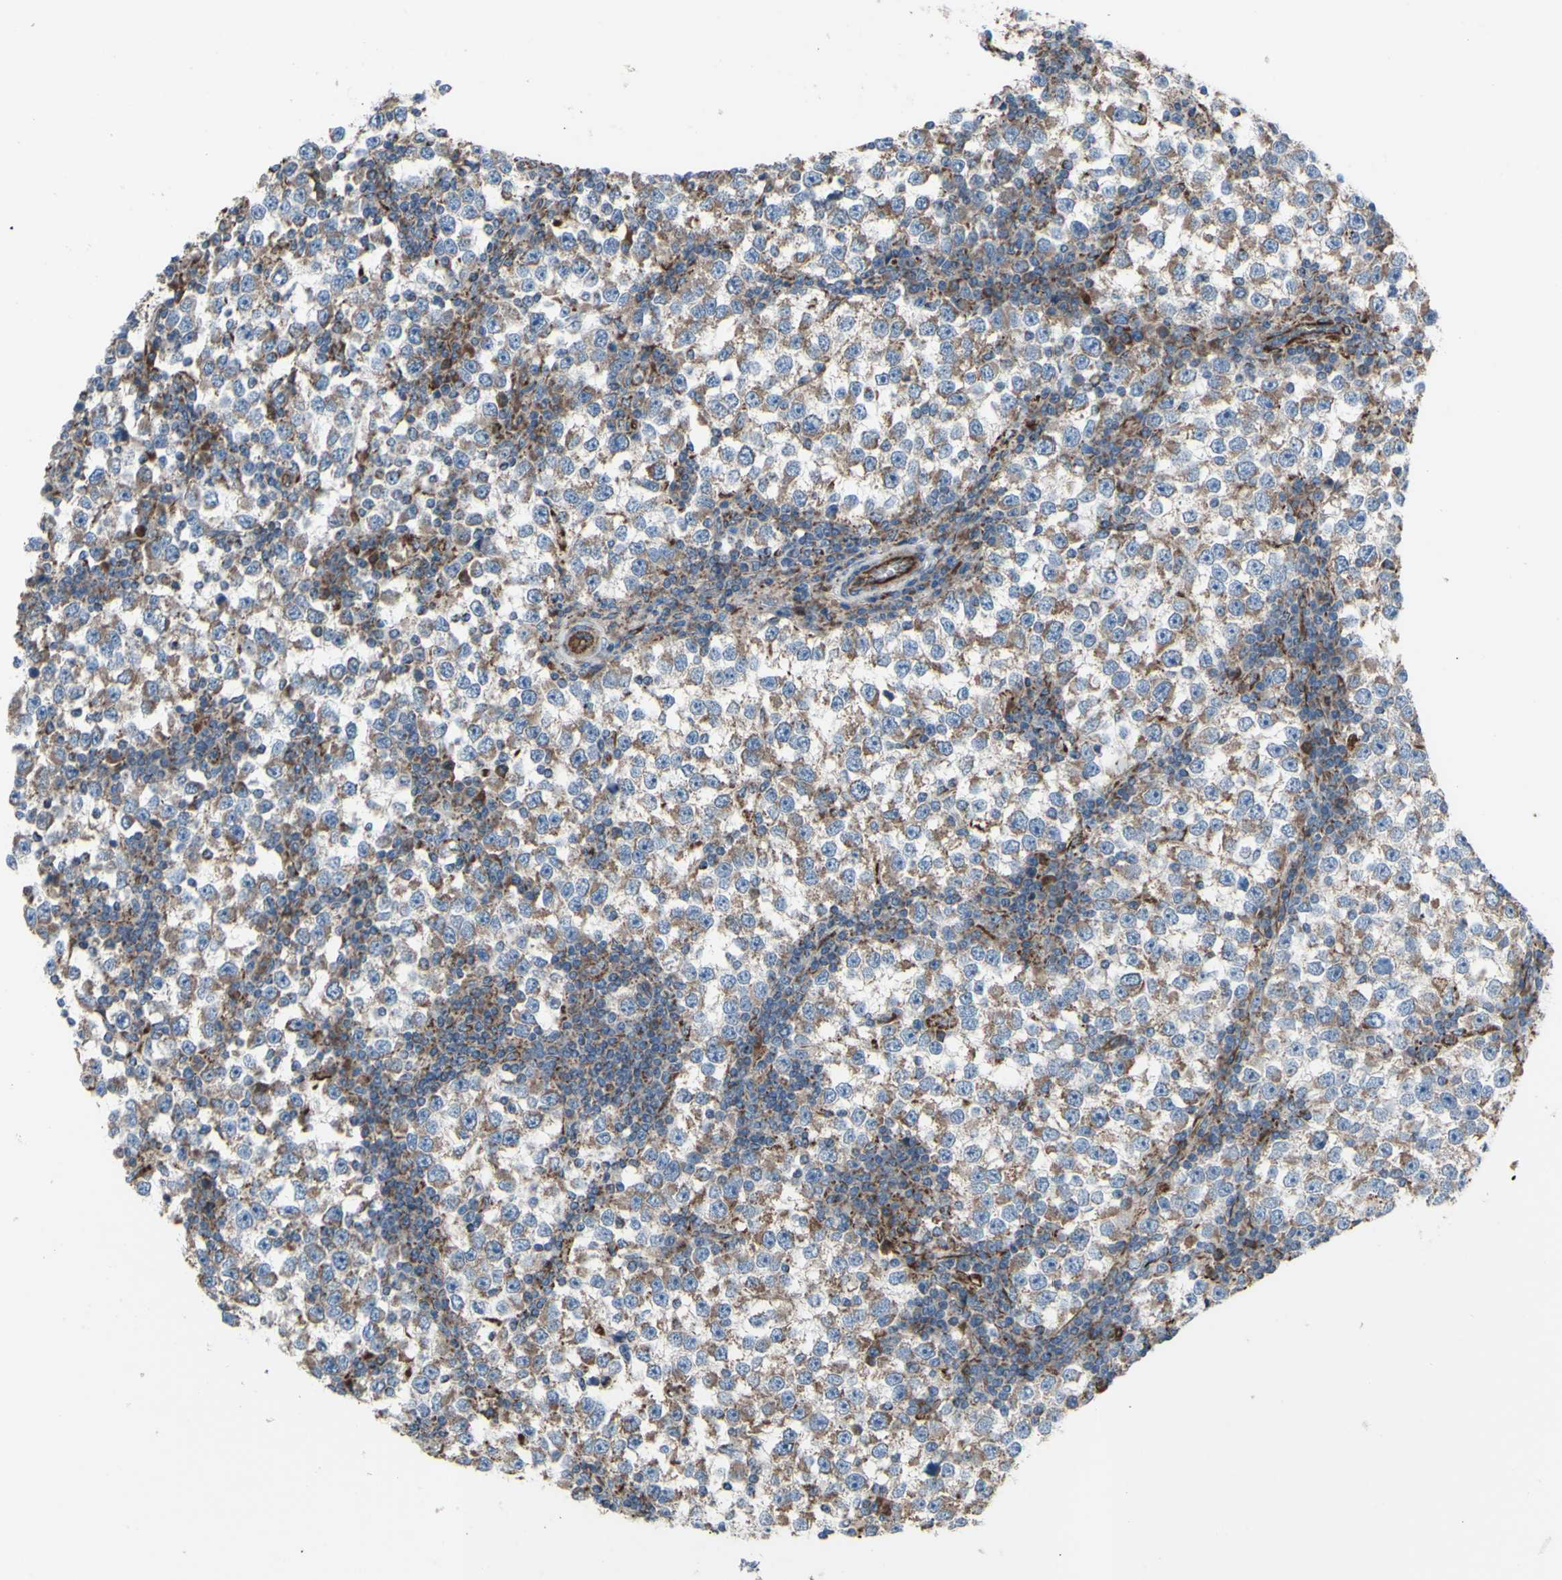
{"staining": {"intensity": "weak", "quantity": ">75%", "location": "cytoplasmic/membranous"}, "tissue": "testis cancer", "cell_type": "Tumor cells", "image_type": "cancer", "snomed": [{"axis": "morphology", "description": "Seminoma, NOS"}, {"axis": "topography", "description": "Testis"}], "caption": "A histopathology image showing weak cytoplasmic/membranous expression in approximately >75% of tumor cells in seminoma (testis), as visualized by brown immunohistochemical staining.", "gene": "EMC7", "patient": {"sex": "male", "age": 65}}